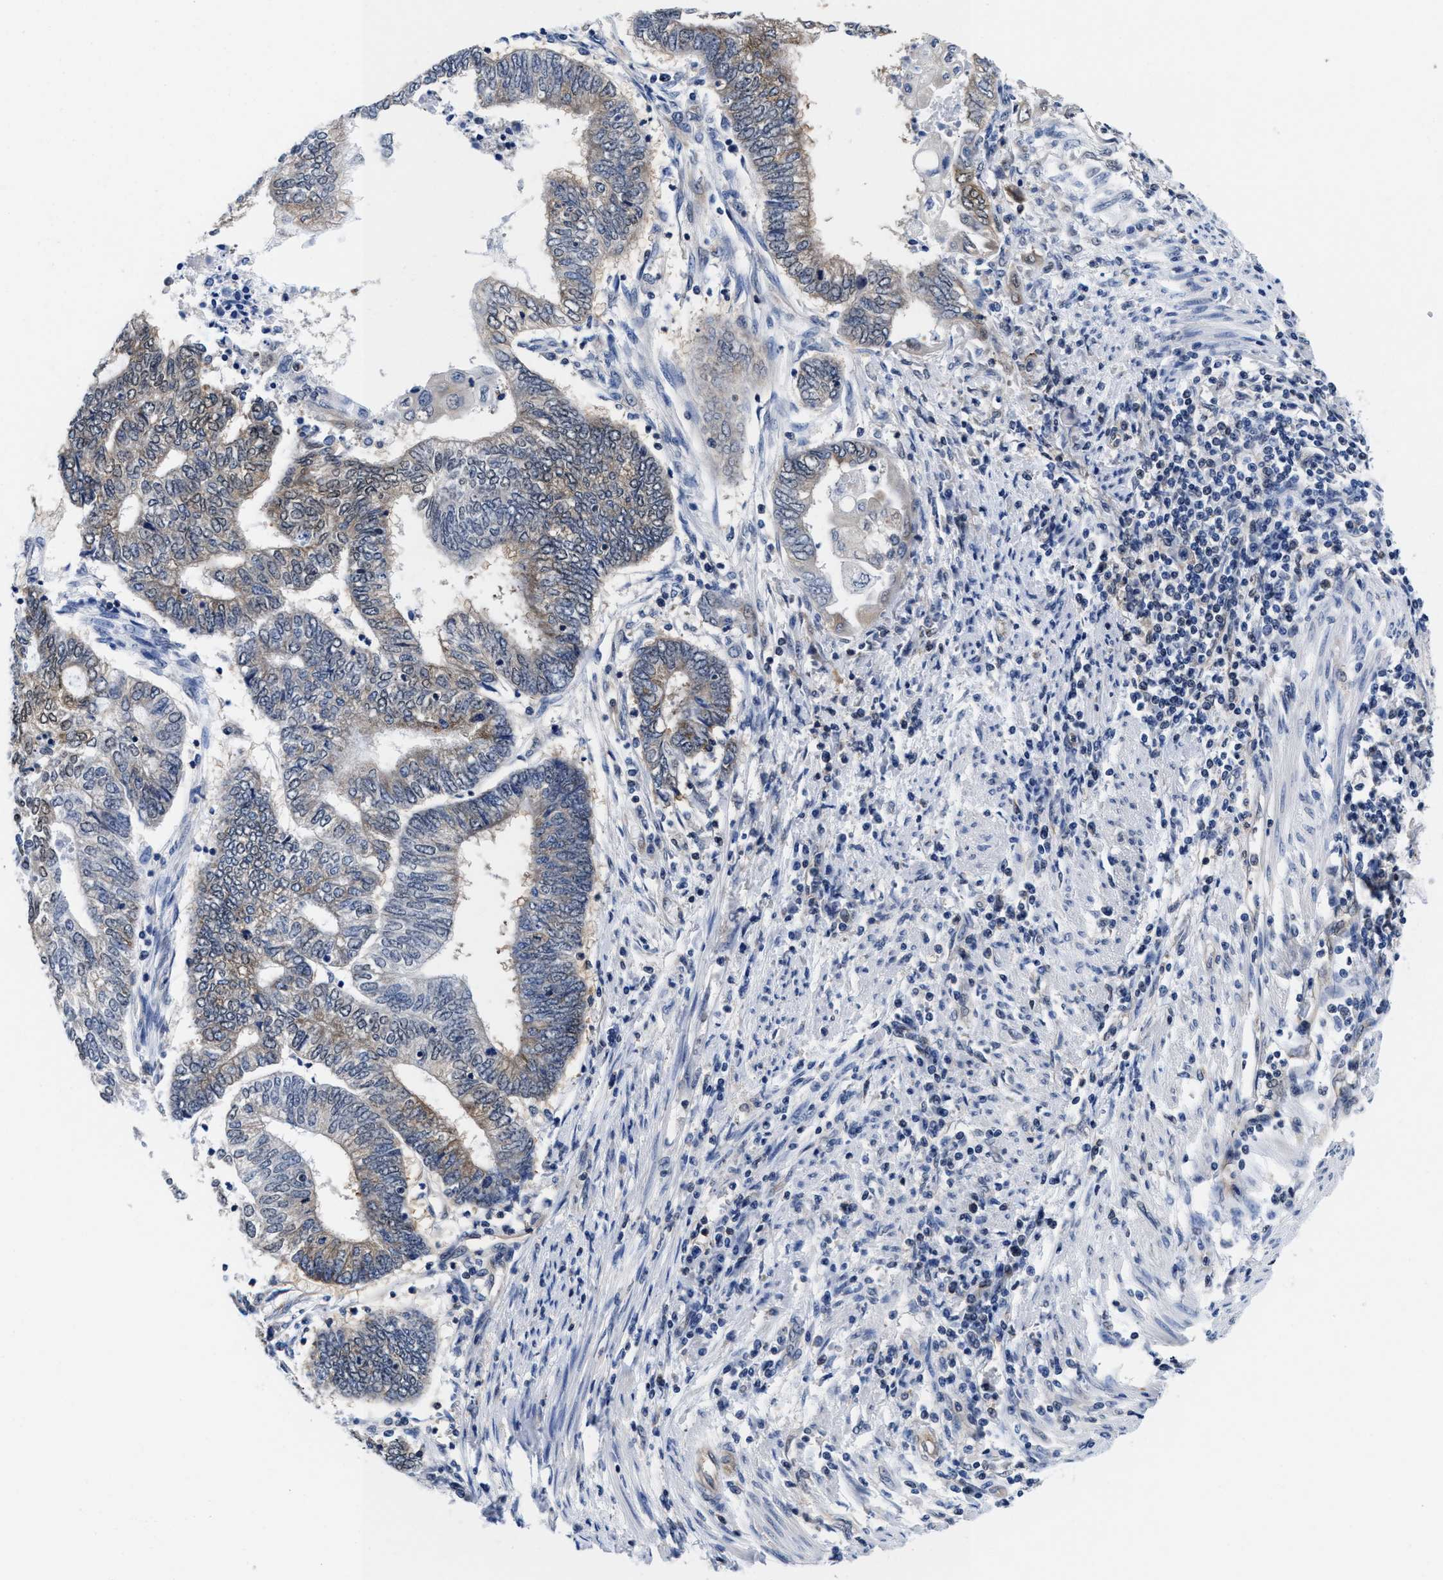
{"staining": {"intensity": "weak", "quantity": "25%-75%", "location": "cytoplasmic/membranous"}, "tissue": "endometrial cancer", "cell_type": "Tumor cells", "image_type": "cancer", "snomed": [{"axis": "morphology", "description": "Adenocarcinoma, NOS"}, {"axis": "topography", "description": "Uterus"}, {"axis": "topography", "description": "Endometrium"}], "caption": "DAB immunohistochemical staining of human adenocarcinoma (endometrial) displays weak cytoplasmic/membranous protein positivity in approximately 25%-75% of tumor cells.", "gene": "ACLY", "patient": {"sex": "female", "age": 70}}